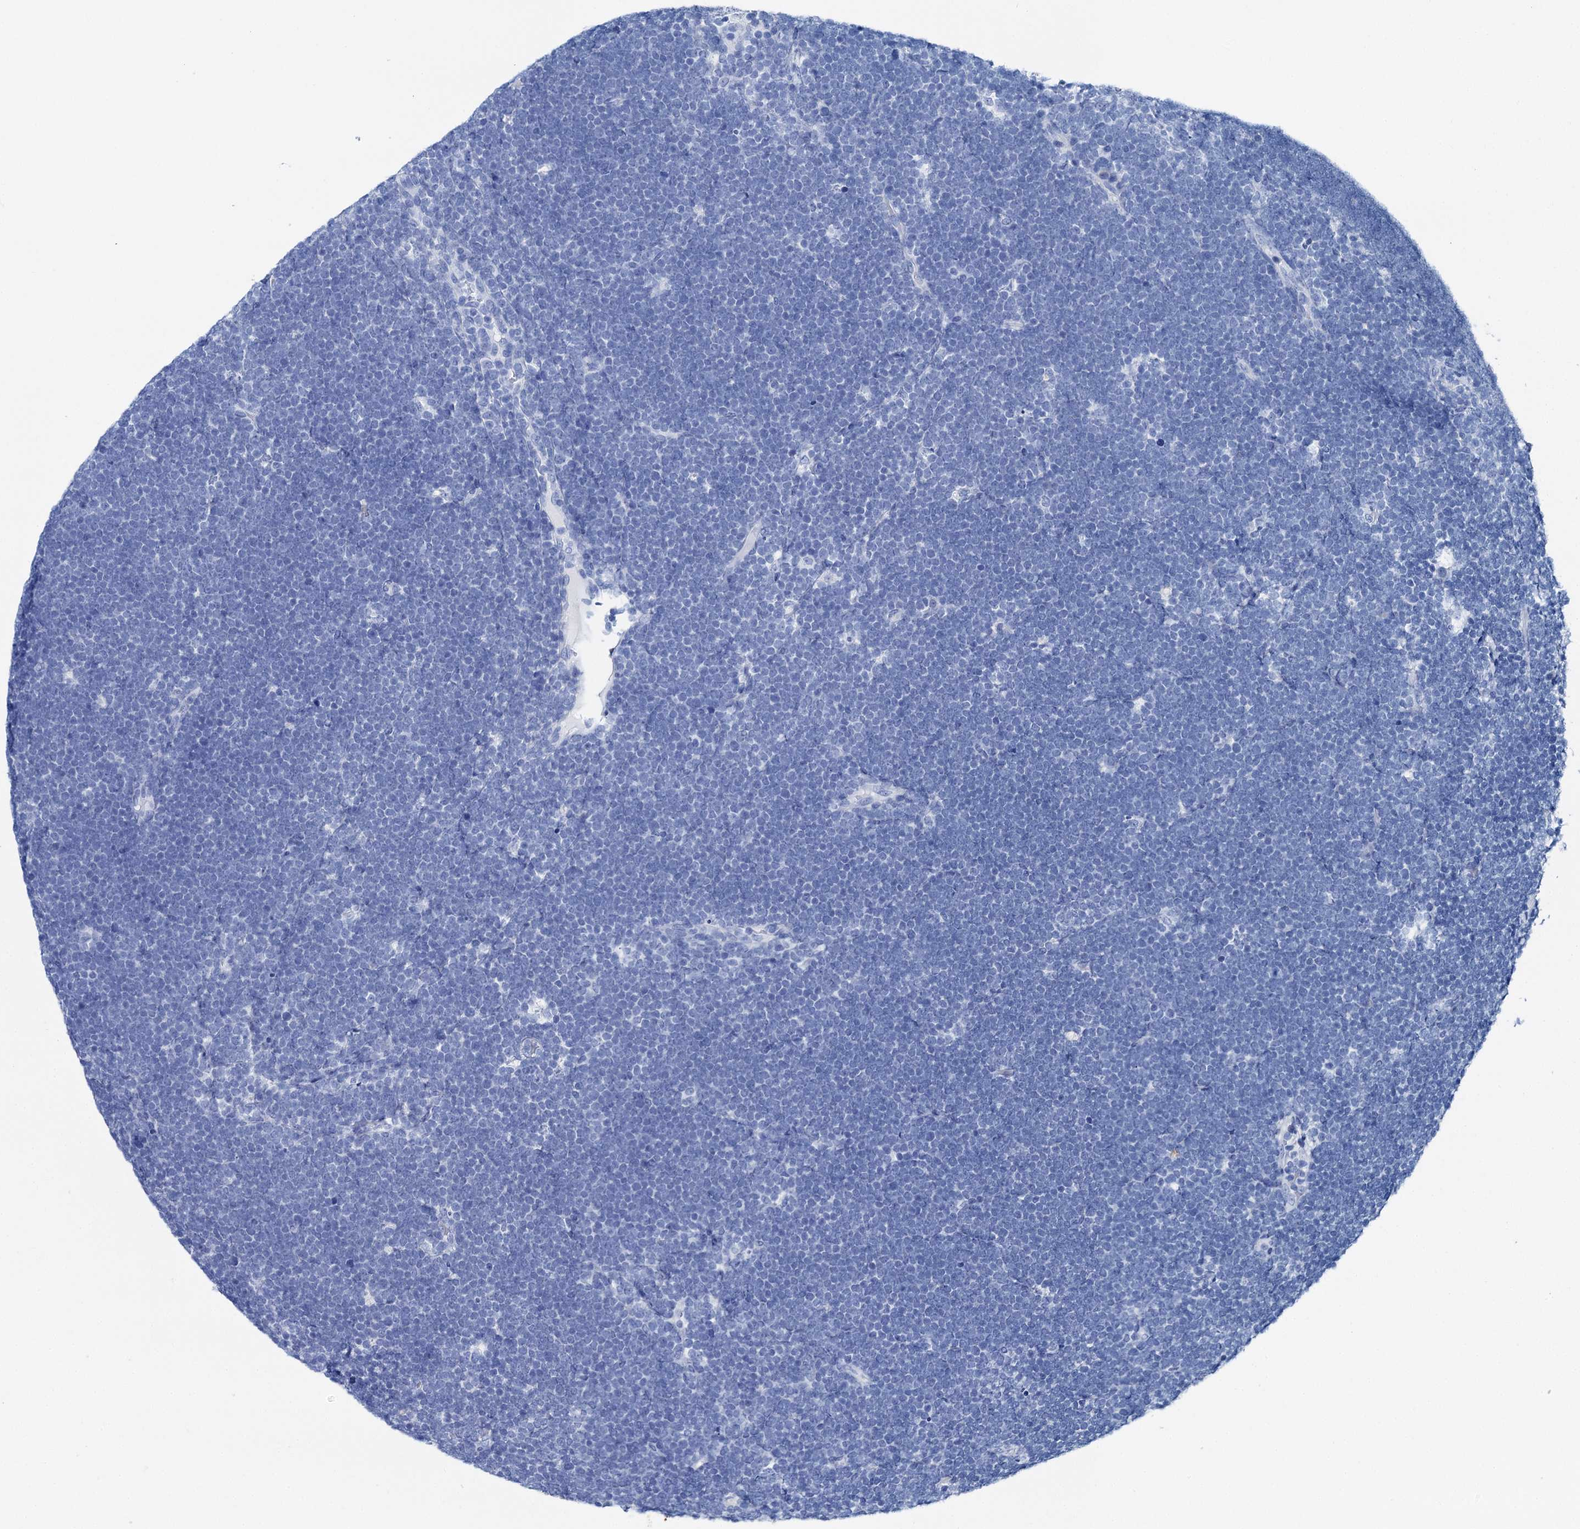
{"staining": {"intensity": "negative", "quantity": "none", "location": "none"}, "tissue": "lymphoma", "cell_type": "Tumor cells", "image_type": "cancer", "snomed": [{"axis": "morphology", "description": "Malignant lymphoma, non-Hodgkin's type, High grade"}, {"axis": "topography", "description": "Lymph node"}], "caption": "The micrograph displays no staining of tumor cells in high-grade malignant lymphoma, non-Hodgkin's type. (DAB immunohistochemistry visualized using brightfield microscopy, high magnification).", "gene": "BRINP1", "patient": {"sex": "male", "age": 13}}